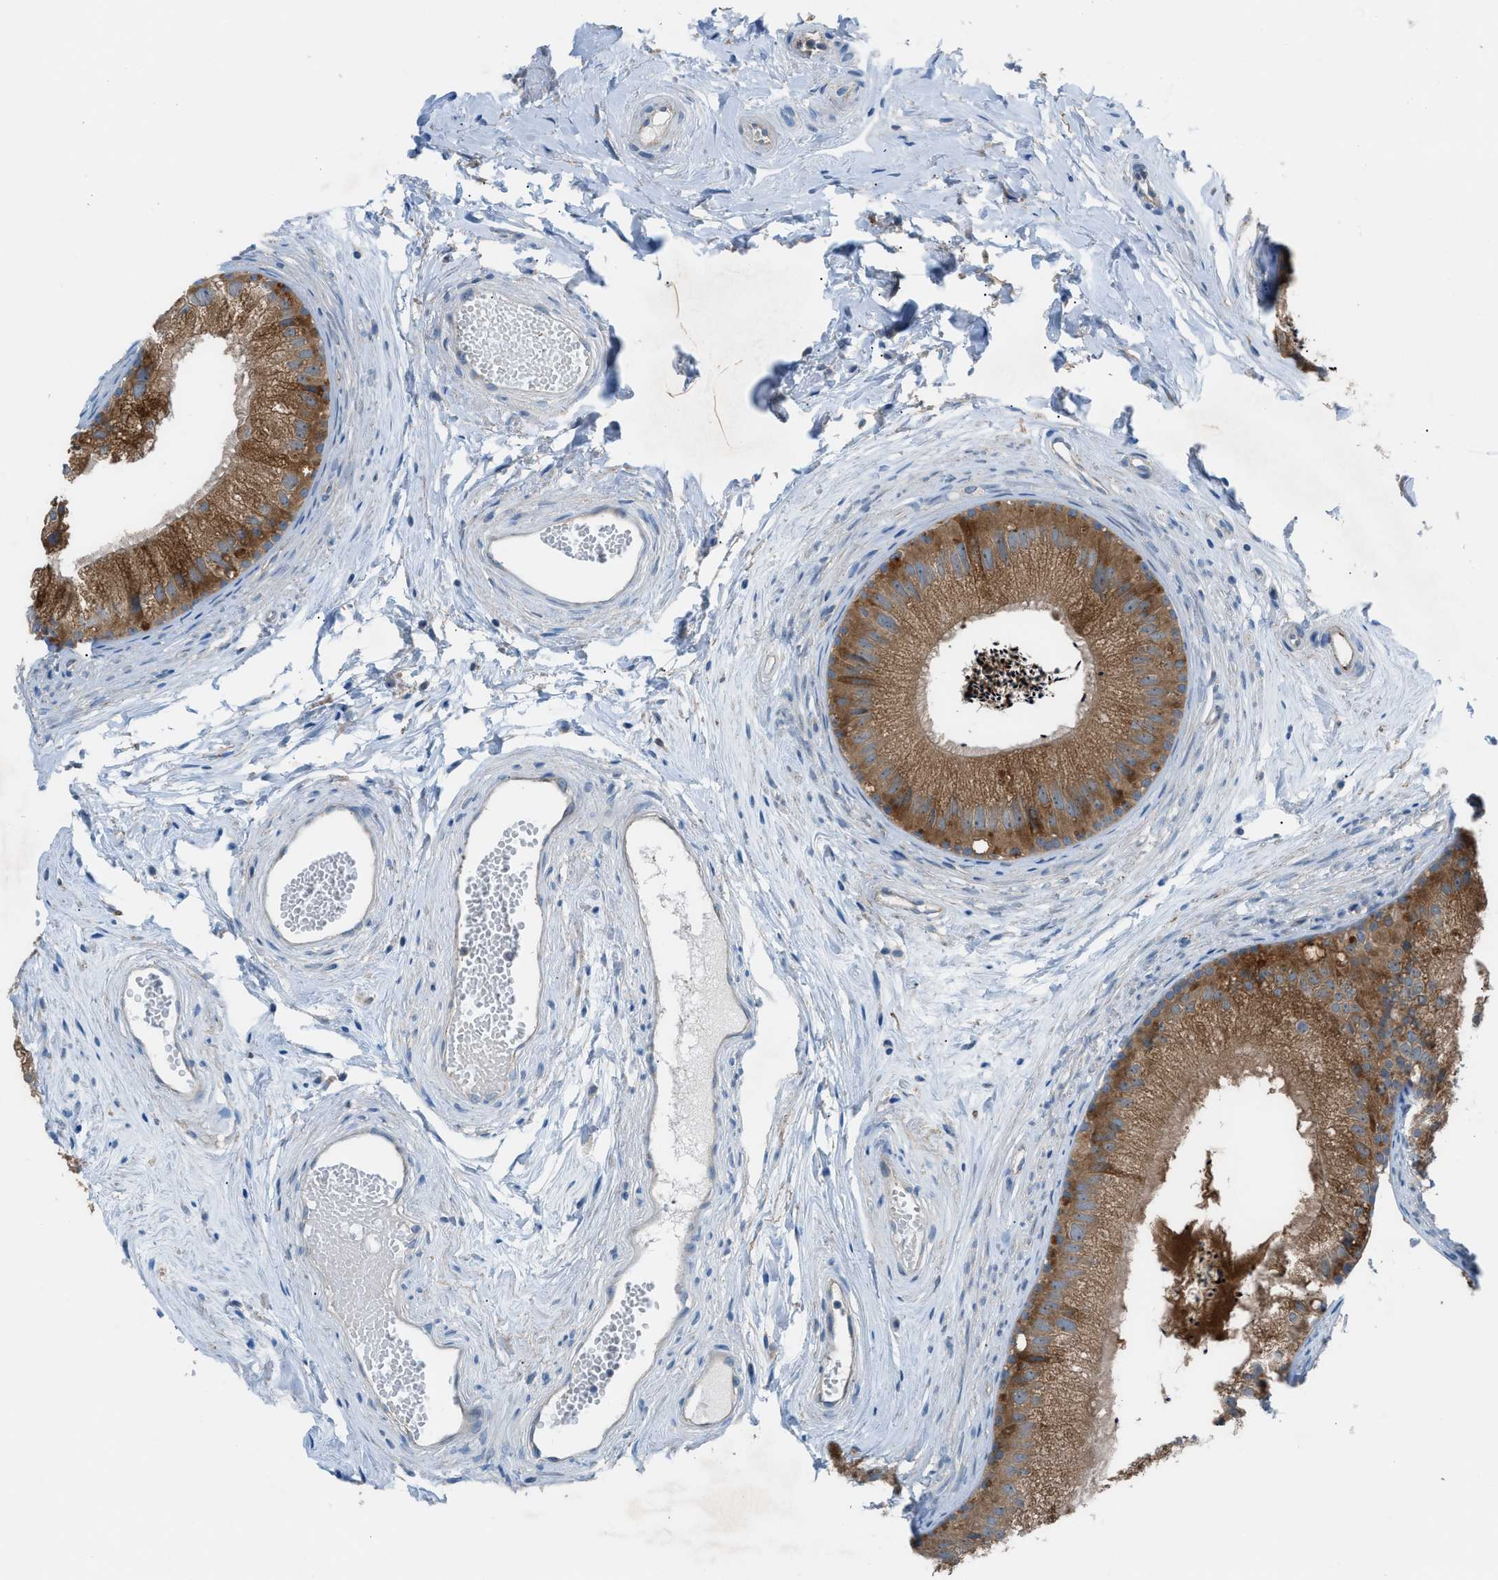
{"staining": {"intensity": "moderate", "quantity": ">75%", "location": "cytoplasmic/membranous"}, "tissue": "epididymis", "cell_type": "Glandular cells", "image_type": "normal", "snomed": [{"axis": "morphology", "description": "Normal tissue, NOS"}, {"axis": "topography", "description": "Epididymis"}], "caption": "Glandular cells demonstrate medium levels of moderate cytoplasmic/membranous expression in approximately >75% of cells in normal epididymis. (Stains: DAB in brown, nuclei in blue, Microscopy: brightfield microscopy at high magnification).", "gene": "HEG1", "patient": {"sex": "male", "age": 56}}